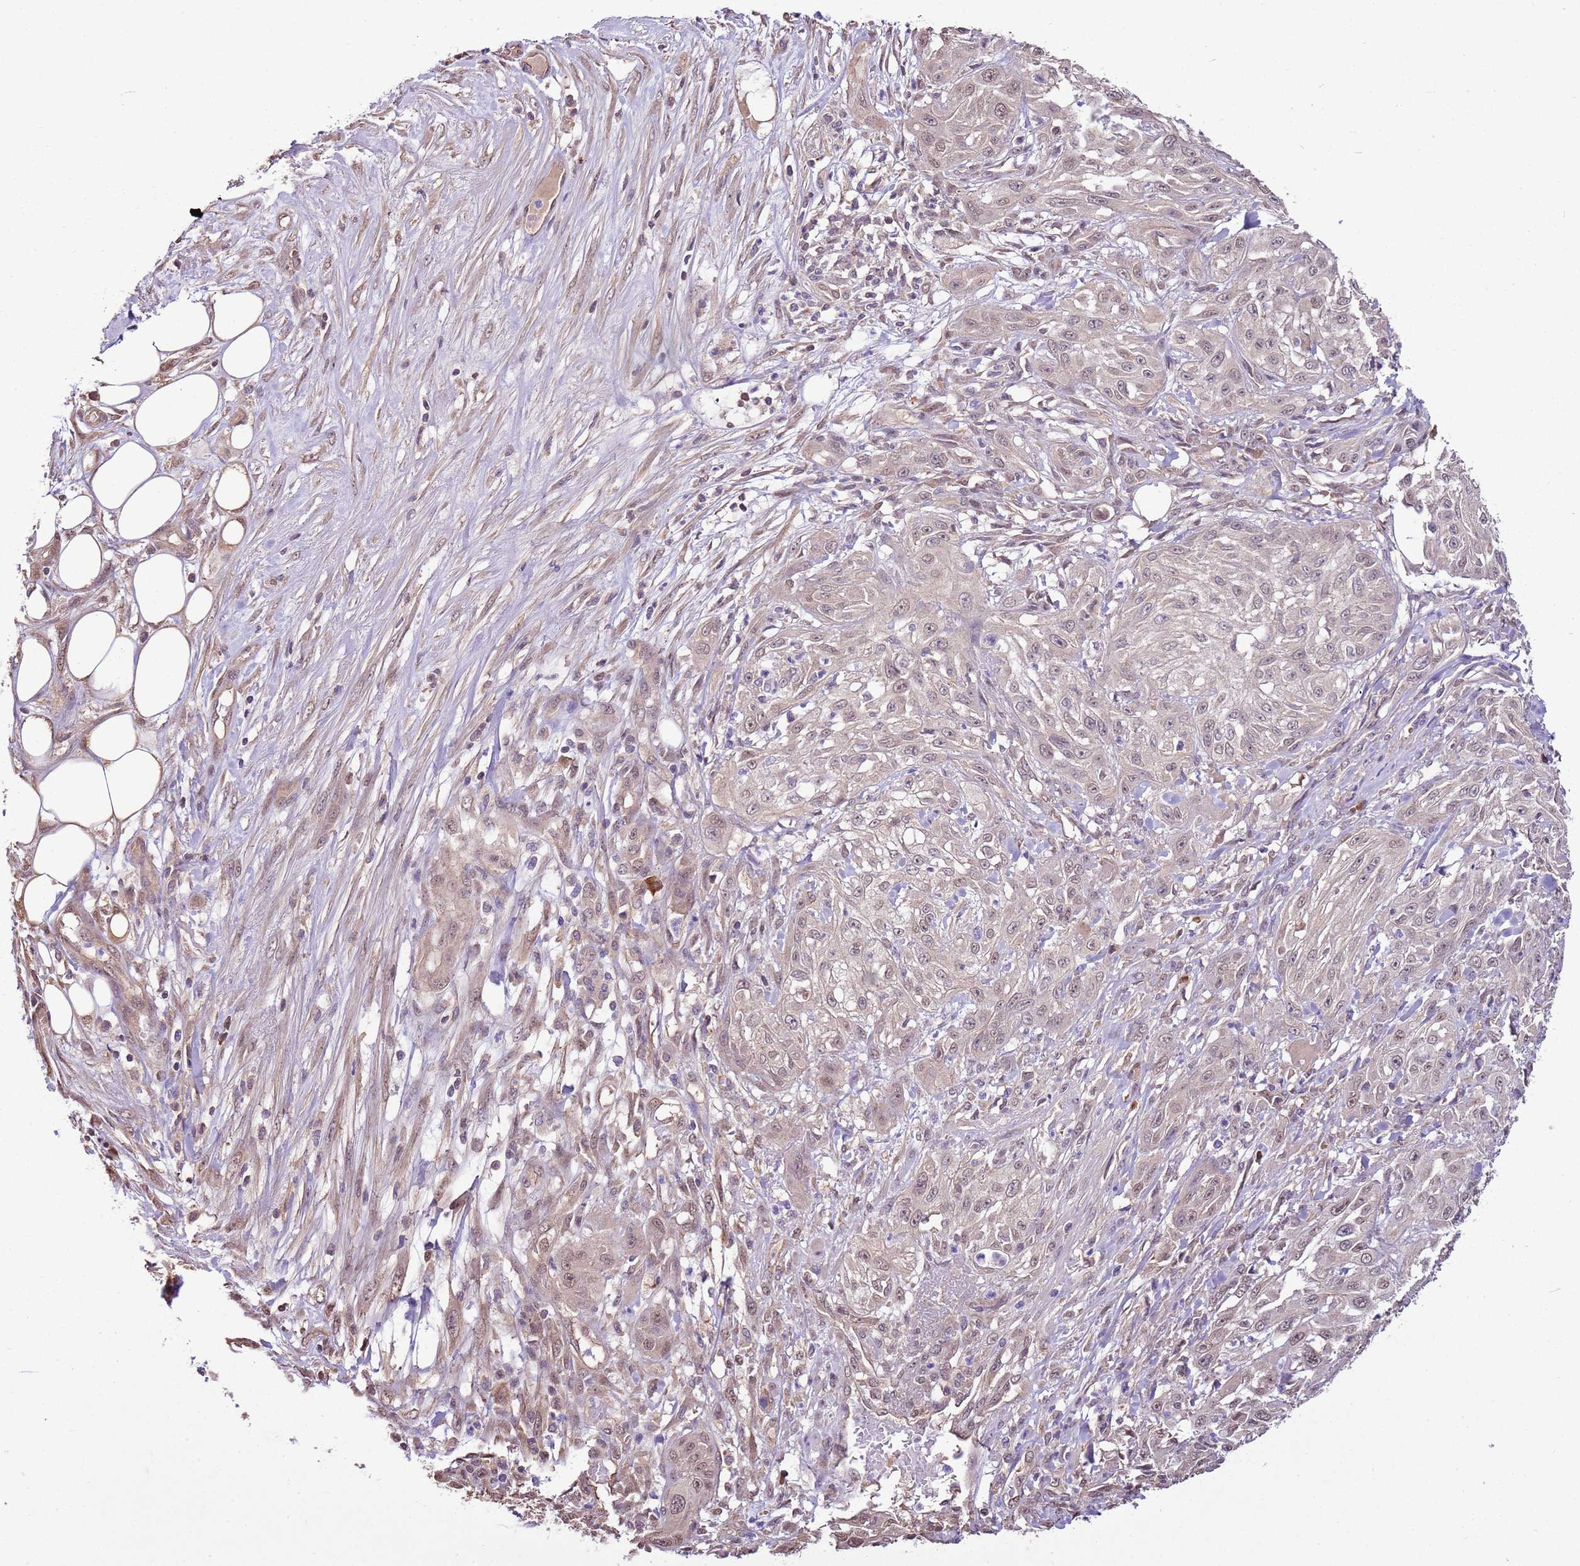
{"staining": {"intensity": "weak", "quantity": "<25%", "location": "cytoplasmic/membranous,nuclear"}, "tissue": "skin cancer", "cell_type": "Tumor cells", "image_type": "cancer", "snomed": [{"axis": "morphology", "description": "Squamous cell carcinoma, NOS"}, {"axis": "morphology", "description": "Squamous cell carcinoma, metastatic, NOS"}, {"axis": "topography", "description": "Skin"}, {"axis": "topography", "description": "Lymph node"}], "caption": "A photomicrograph of human skin cancer (squamous cell carcinoma) is negative for staining in tumor cells.", "gene": "BBS5", "patient": {"sex": "male", "age": 75}}